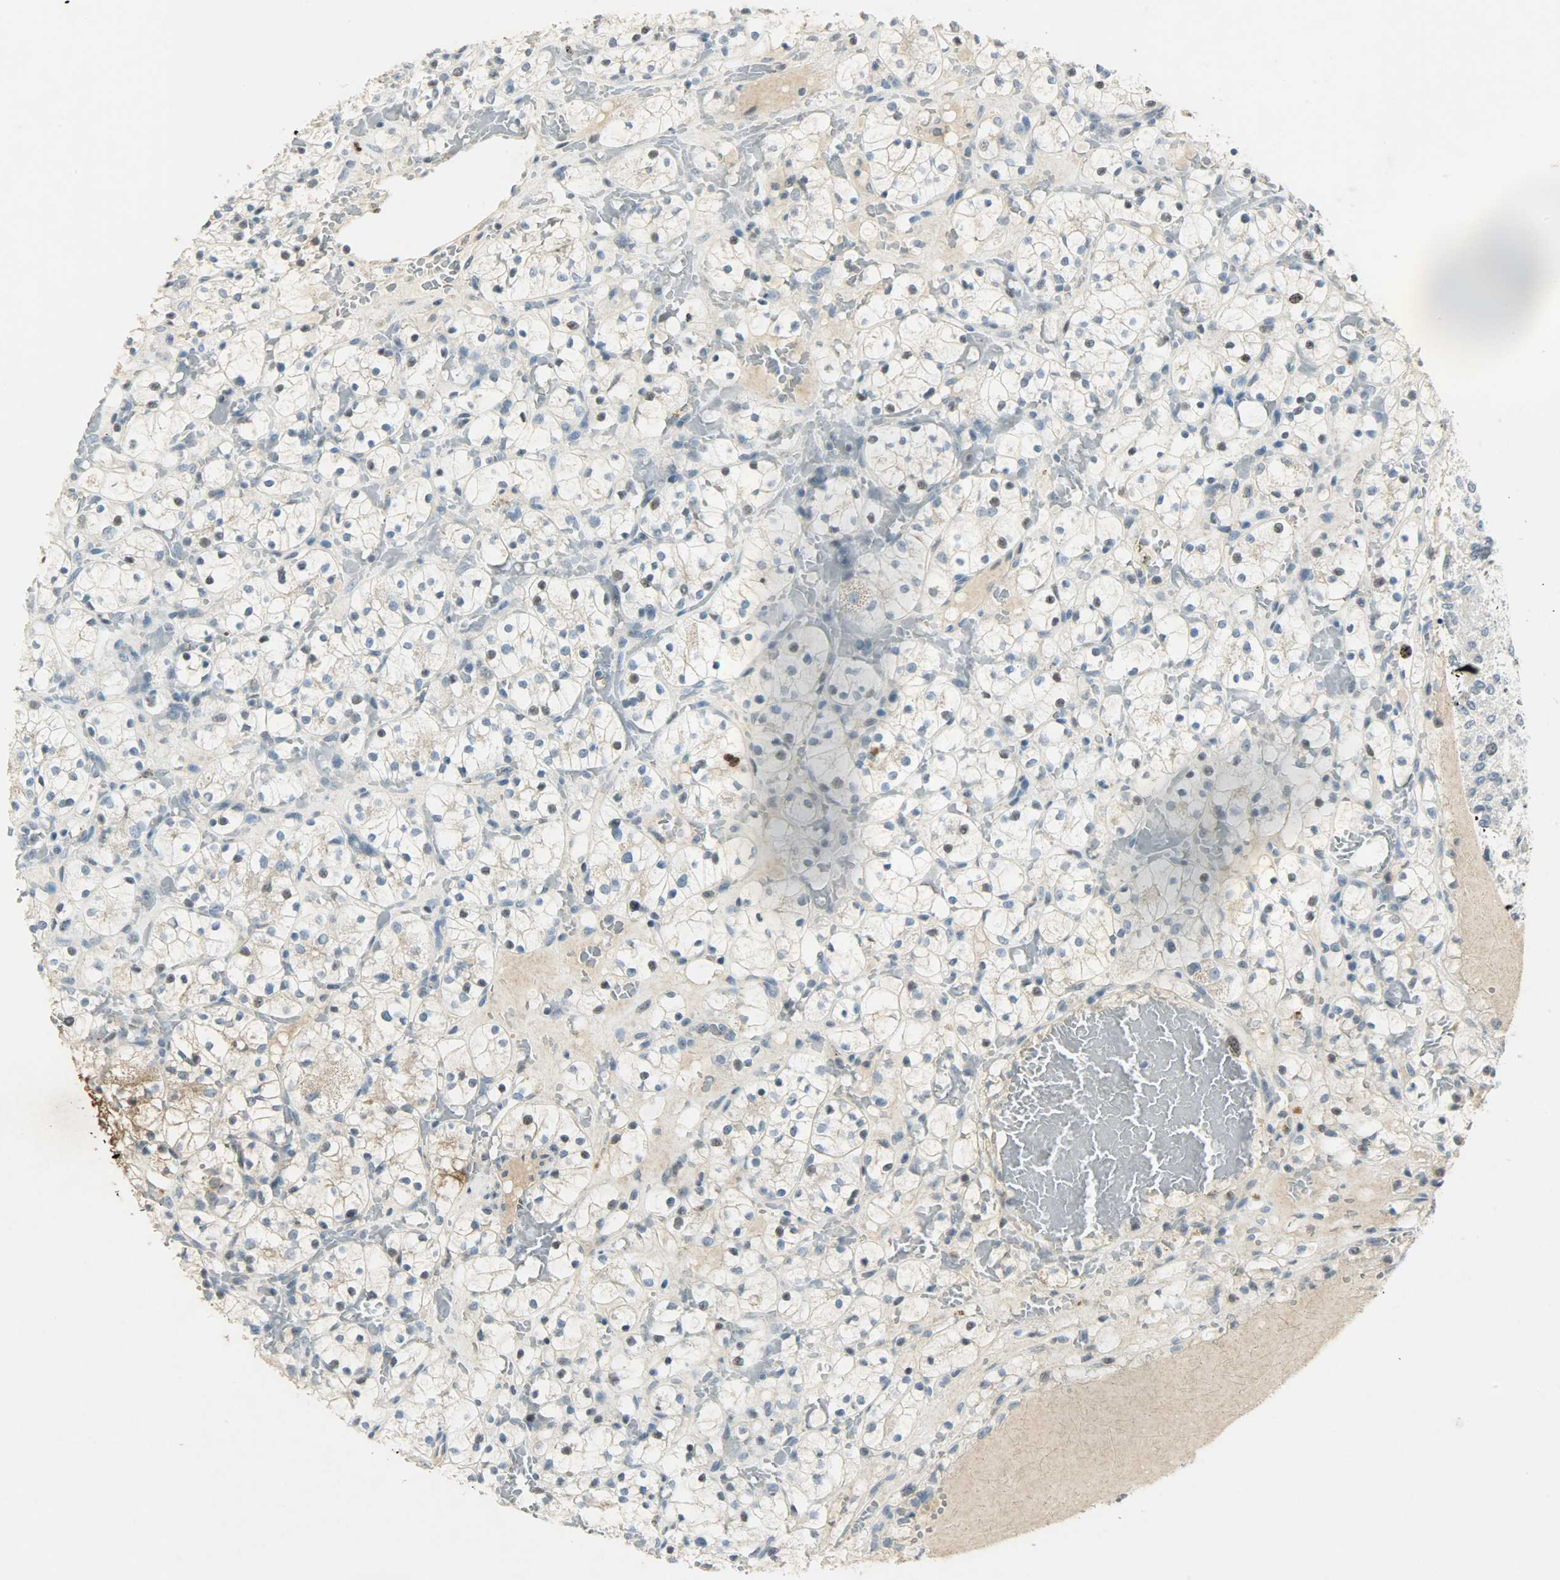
{"staining": {"intensity": "moderate", "quantity": "<25%", "location": "nuclear"}, "tissue": "renal cancer", "cell_type": "Tumor cells", "image_type": "cancer", "snomed": [{"axis": "morphology", "description": "Adenocarcinoma, NOS"}, {"axis": "topography", "description": "Kidney"}], "caption": "DAB immunohistochemical staining of renal cancer (adenocarcinoma) displays moderate nuclear protein expression in approximately <25% of tumor cells.", "gene": "AURKB", "patient": {"sex": "female", "age": 60}}